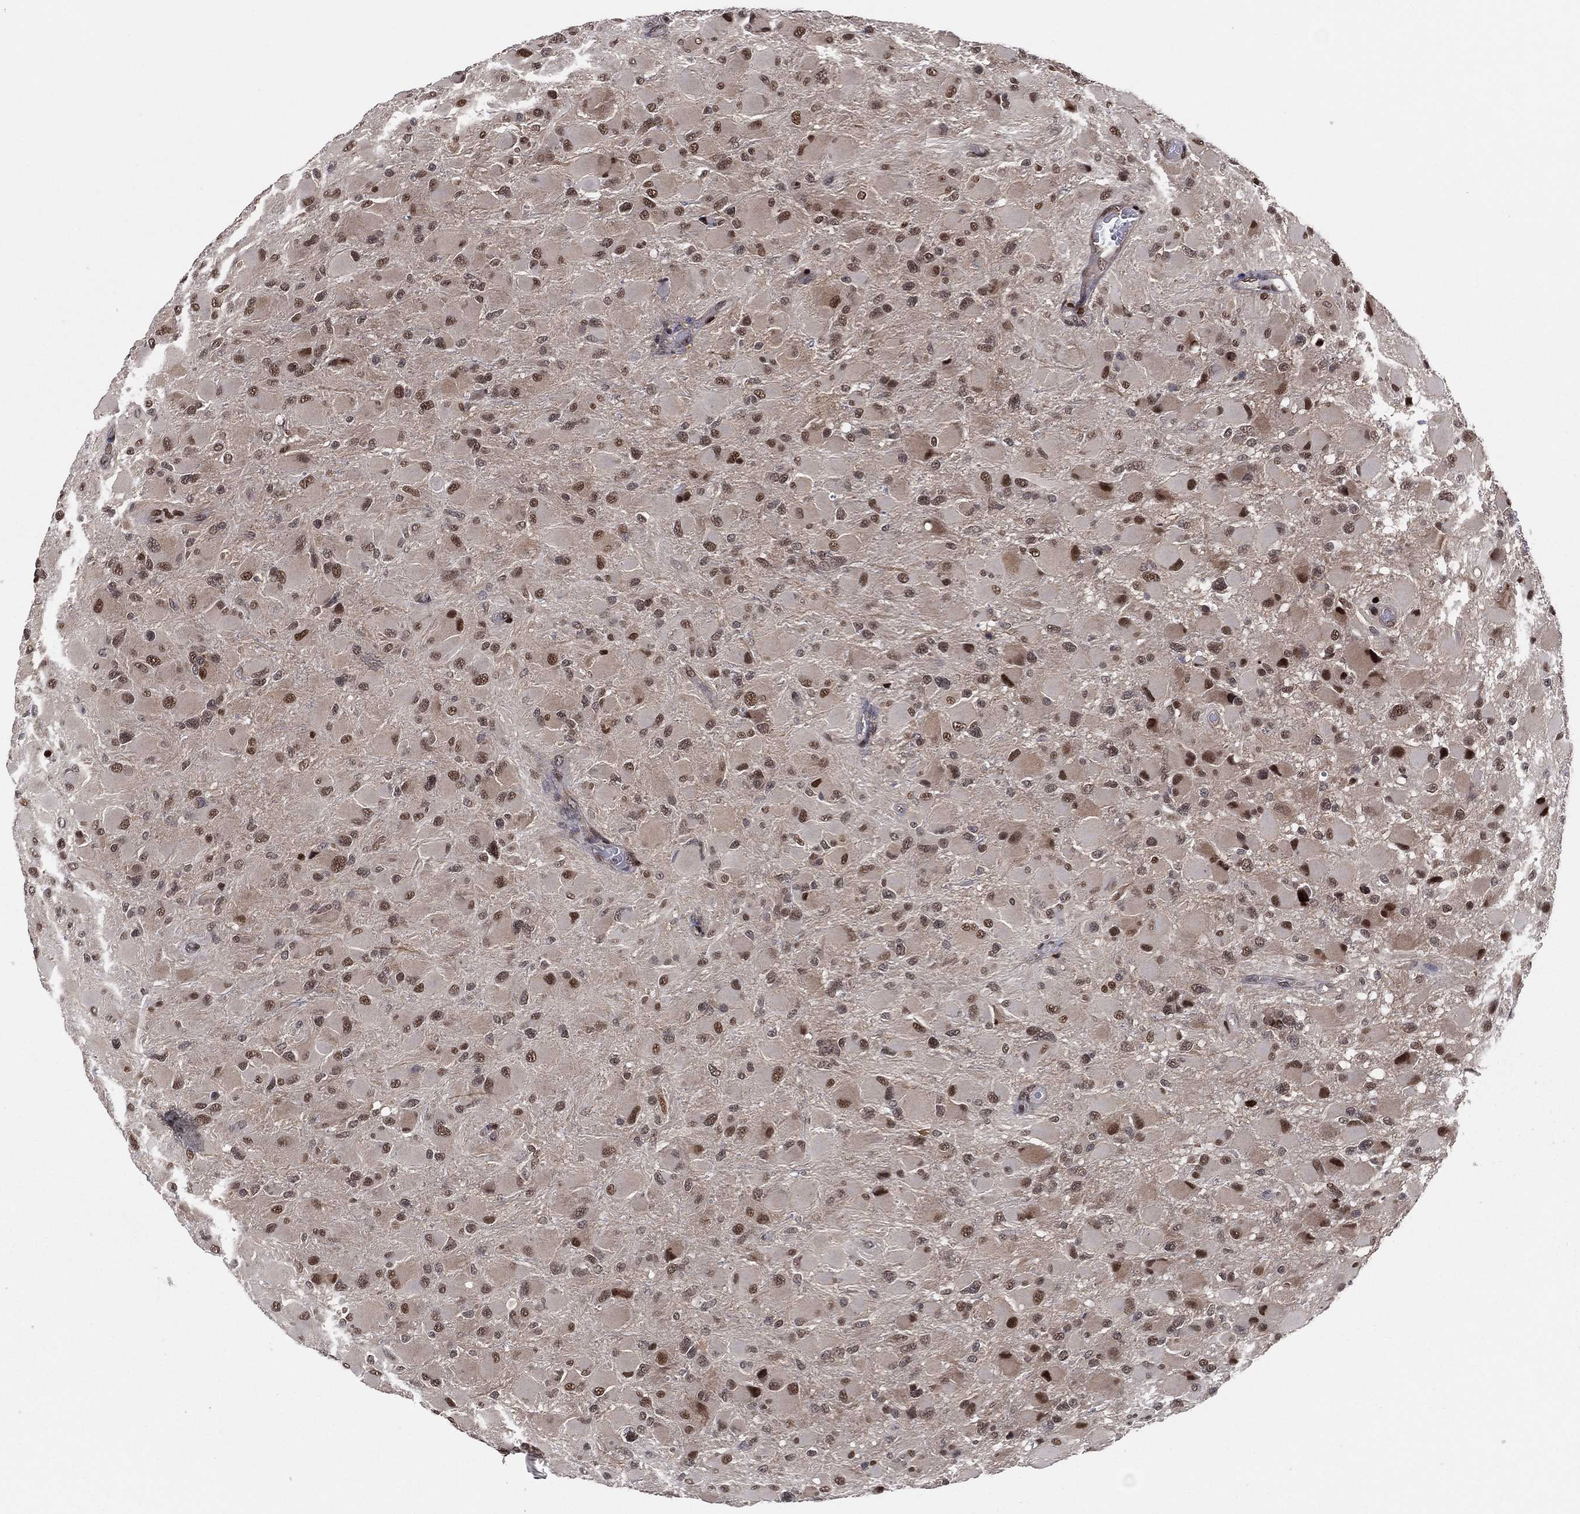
{"staining": {"intensity": "strong", "quantity": "25%-75%", "location": "nuclear"}, "tissue": "glioma", "cell_type": "Tumor cells", "image_type": "cancer", "snomed": [{"axis": "morphology", "description": "Glioma, malignant, High grade"}, {"axis": "topography", "description": "Cerebral cortex"}], "caption": "Glioma was stained to show a protein in brown. There is high levels of strong nuclear positivity in approximately 25%-75% of tumor cells.", "gene": "PSMA1", "patient": {"sex": "female", "age": 36}}